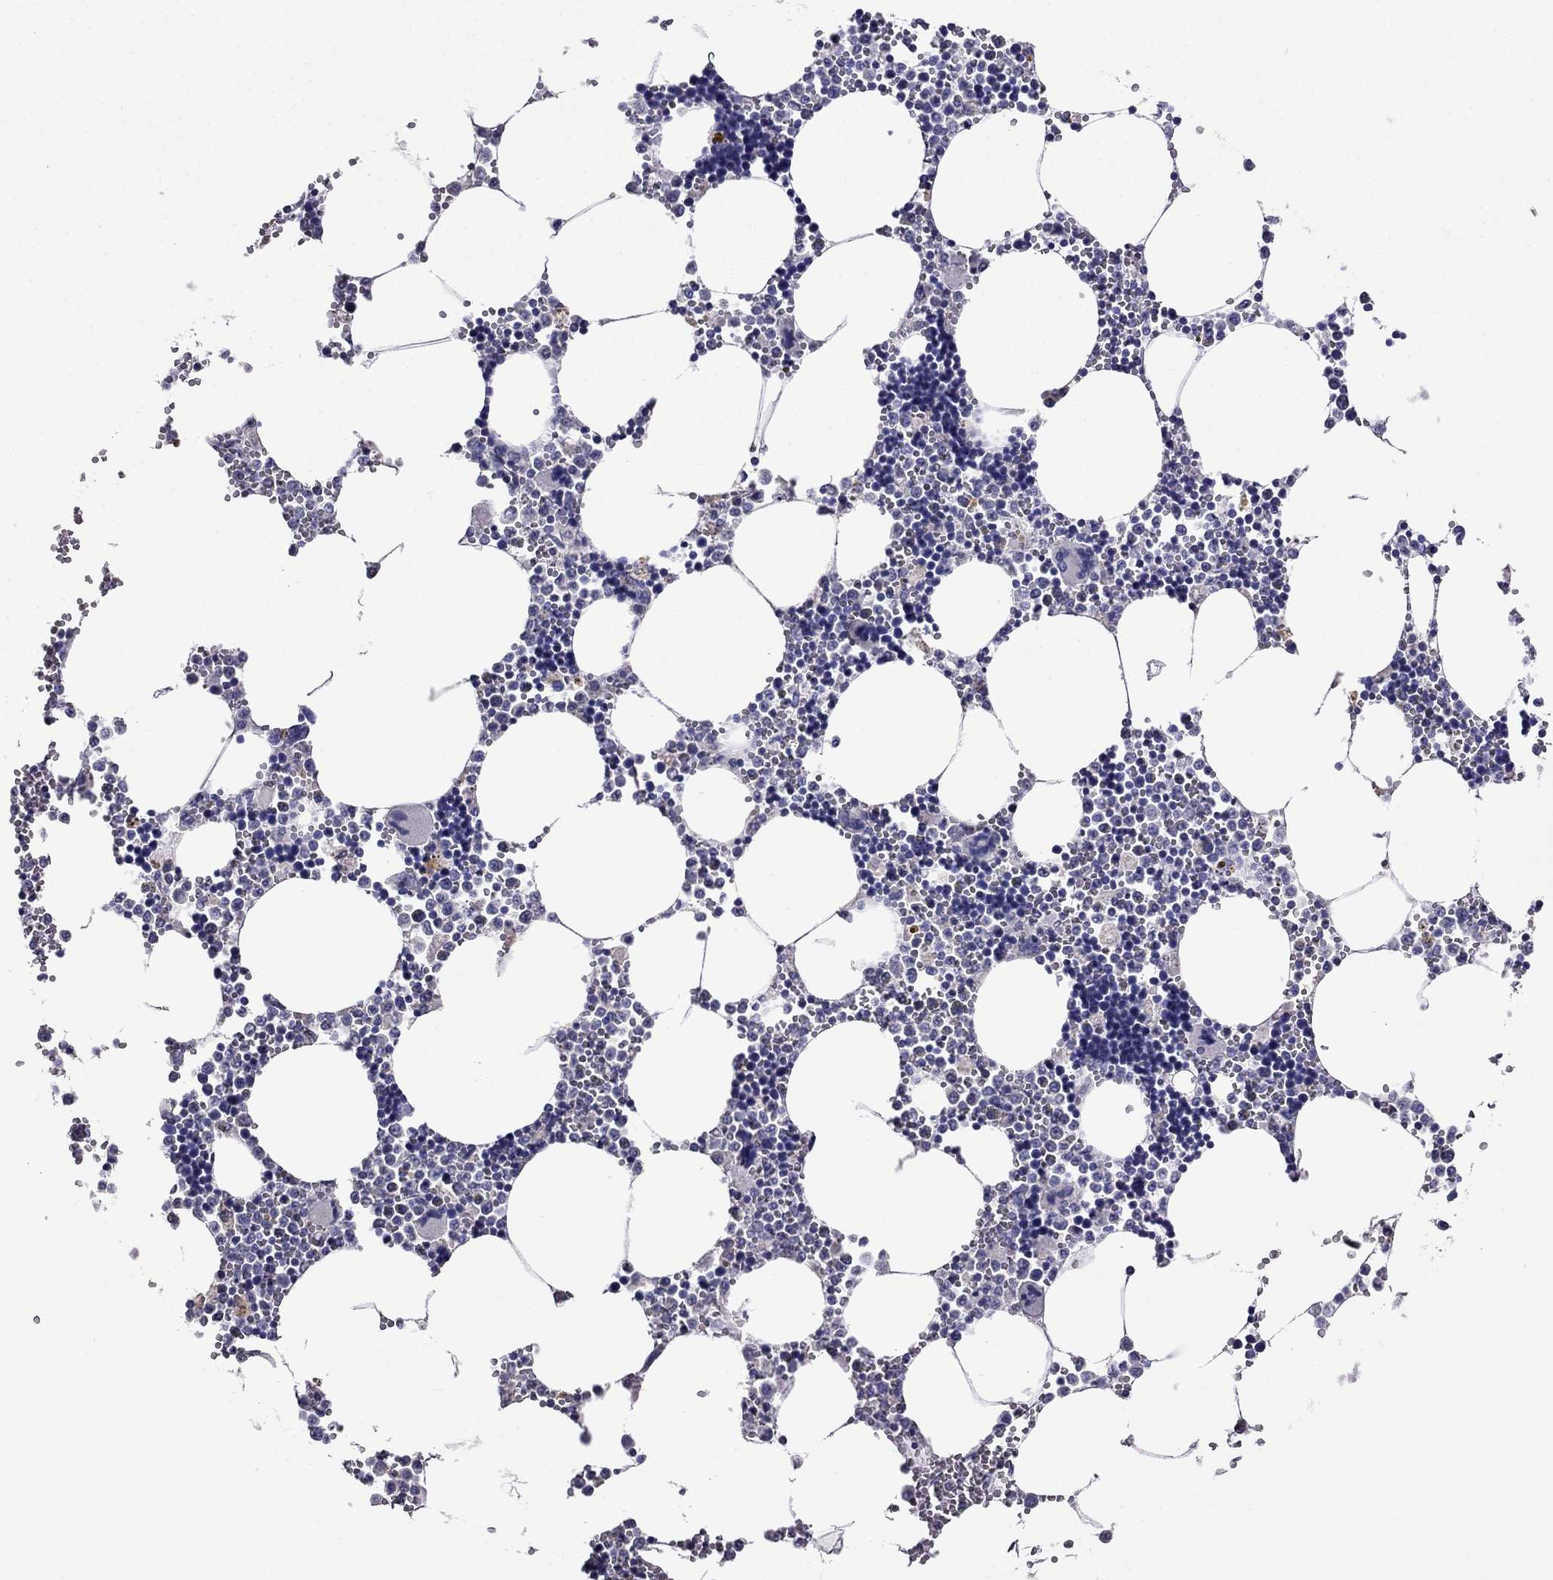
{"staining": {"intensity": "negative", "quantity": "none", "location": "none"}, "tissue": "bone marrow", "cell_type": "Hematopoietic cells", "image_type": "normal", "snomed": [{"axis": "morphology", "description": "Normal tissue, NOS"}, {"axis": "topography", "description": "Bone marrow"}], "caption": "Immunohistochemistry (IHC) histopathology image of unremarkable bone marrow stained for a protein (brown), which reveals no expression in hematopoietic cells.", "gene": "AK5", "patient": {"sex": "male", "age": 54}}